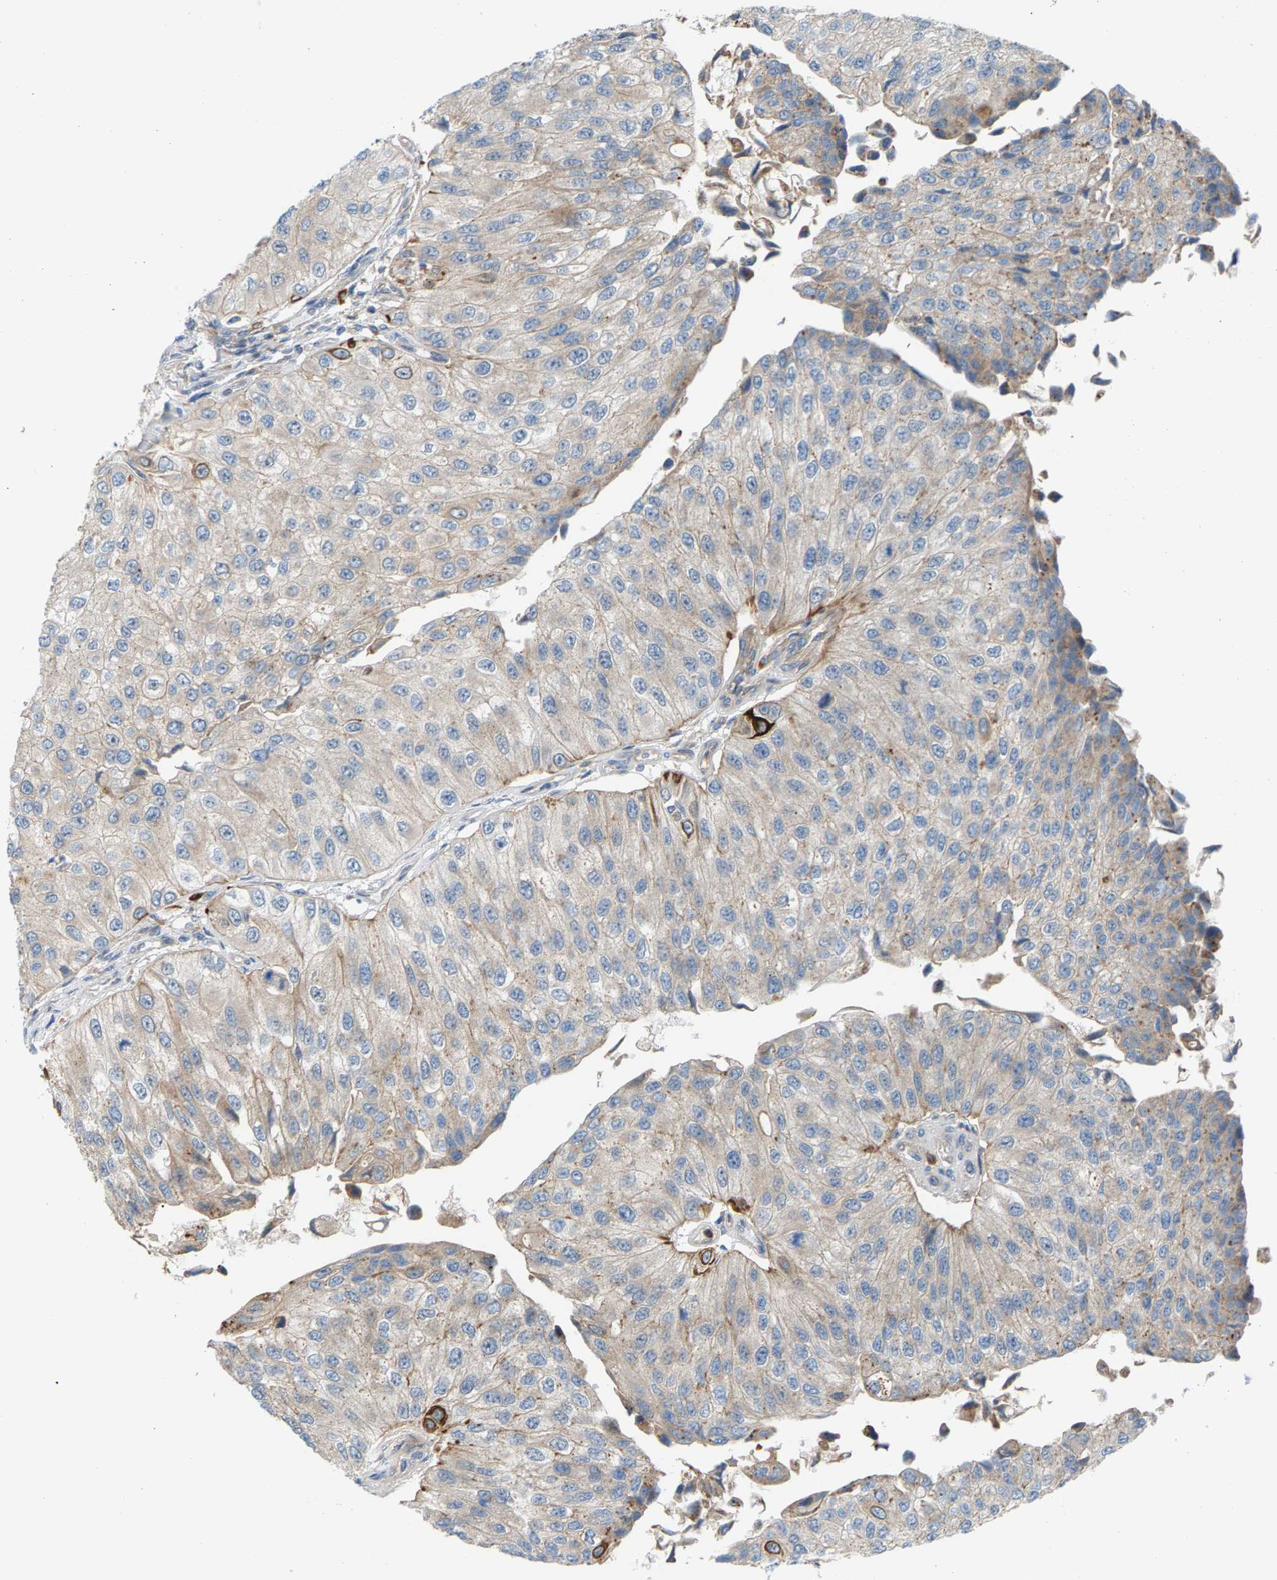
{"staining": {"intensity": "weak", "quantity": "25%-75%", "location": "cytoplasmic/membranous"}, "tissue": "urothelial cancer", "cell_type": "Tumor cells", "image_type": "cancer", "snomed": [{"axis": "morphology", "description": "Urothelial carcinoma, High grade"}, {"axis": "topography", "description": "Kidney"}, {"axis": "topography", "description": "Urinary bladder"}], "caption": "Immunohistochemistry (IHC) staining of urothelial cancer, which exhibits low levels of weak cytoplasmic/membranous staining in approximately 25%-75% of tumor cells indicating weak cytoplasmic/membranous protein staining. The staining was performed using DAB (brown) for protein detection and nuclei were counterstained in hematoxylin (blue).", "gene": "PDCL", "patient": {"sex": "male", "age": 77}}